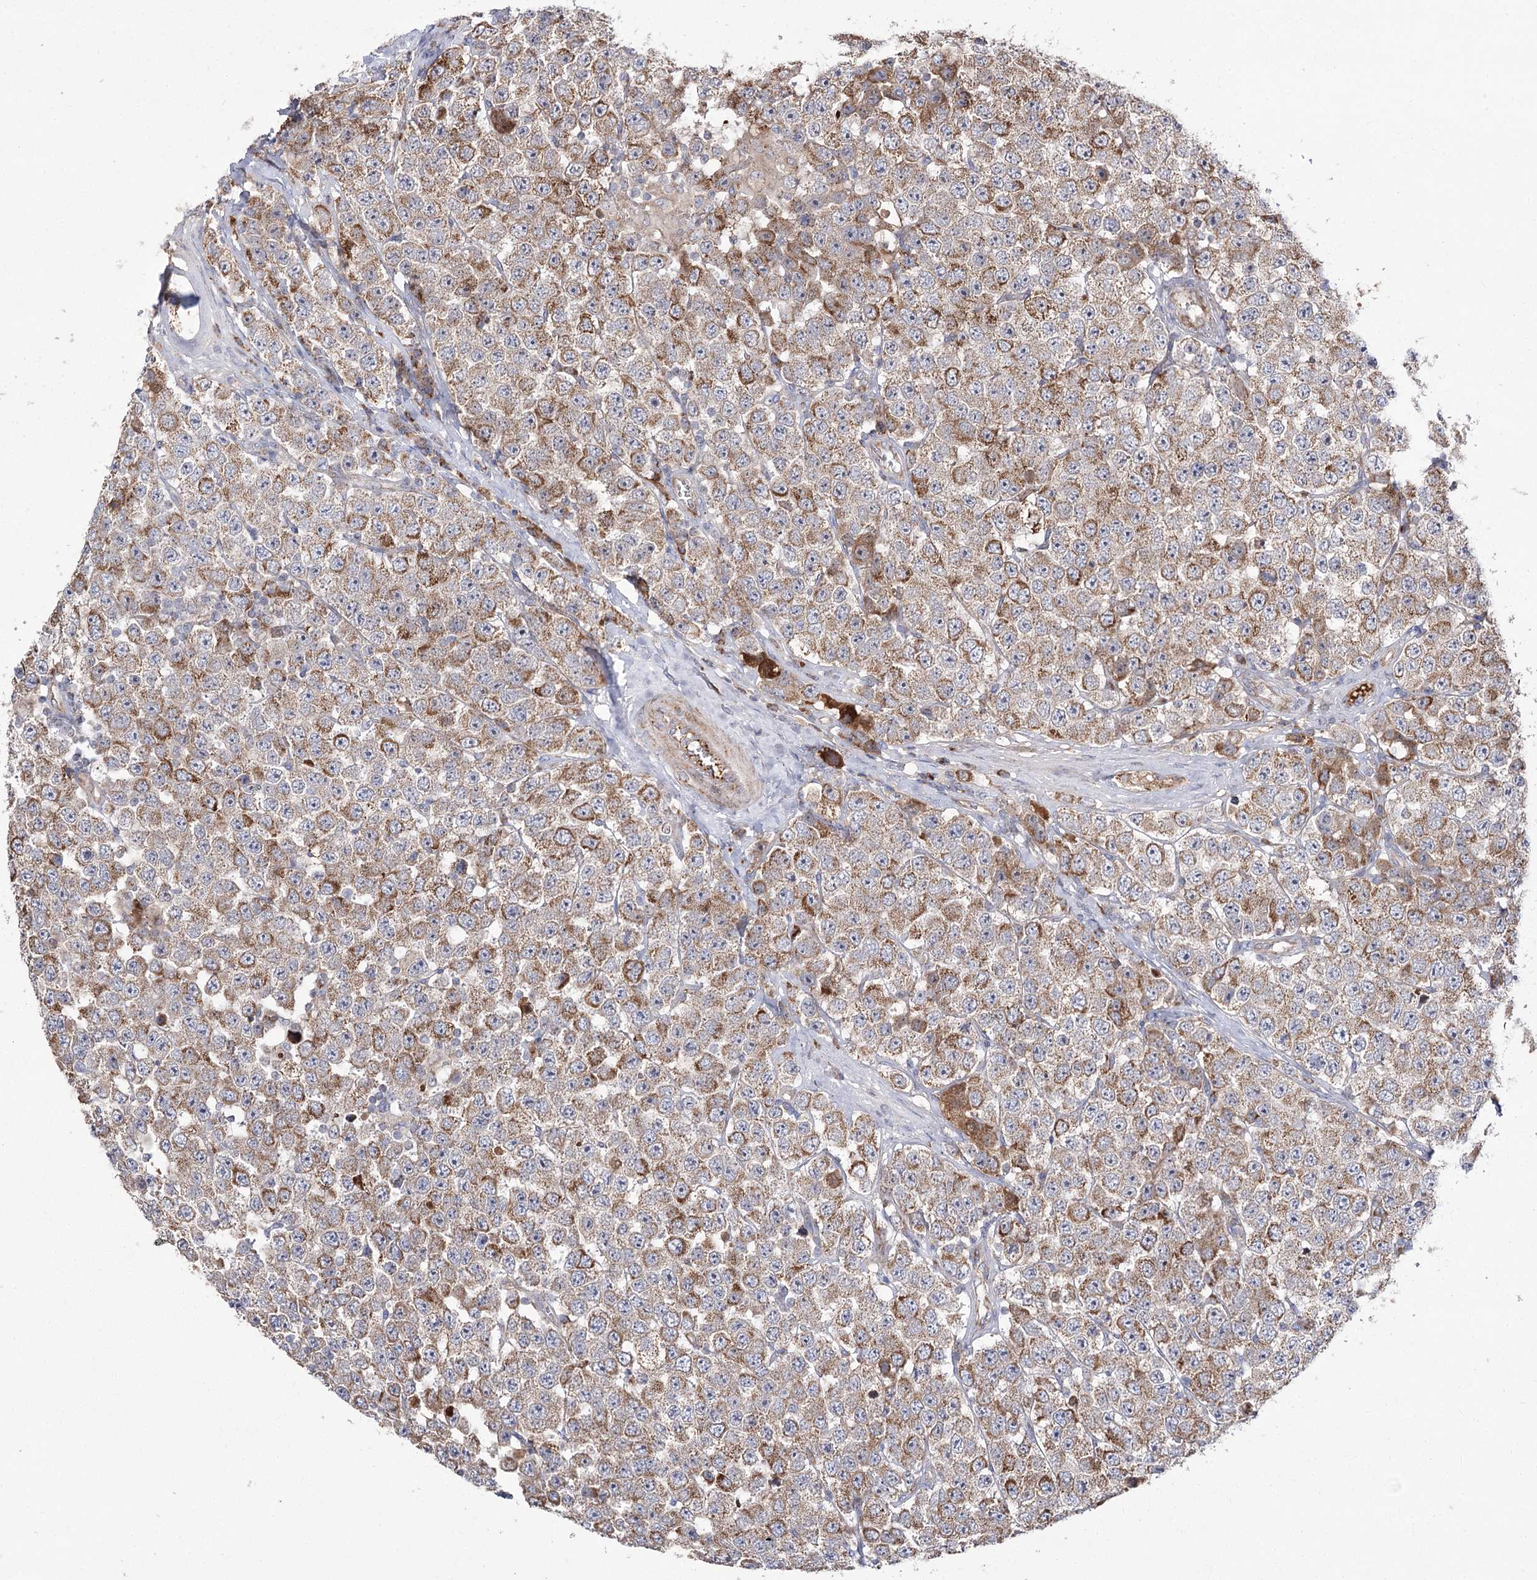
{"staining": {"intensity": "moderate", "quantity": ">75%", "location": "cytoplasmic/membranous"}, "tissue": "testis cancer", "cell_type": "Tumor cells", "image_type": "cancer", "snomed": [{"axis": "morphology", "description": "Seminoma, NOS"}, {"axis": "topography", "description": "Testis"}], "caption": "Immunohistochemistry (IHC) histopathology image of neoplastic tissue: testis cancer (seminoma) stained using immunohistochemistry reveals medium levels of moderate protein expression localized specifically in the cytoplasmic/membranous of tumor cells, appearing as a cytoplasmic/membranous brown color.", "gene": "NADK2", "patient": {"sex": "male", "age": 28}}